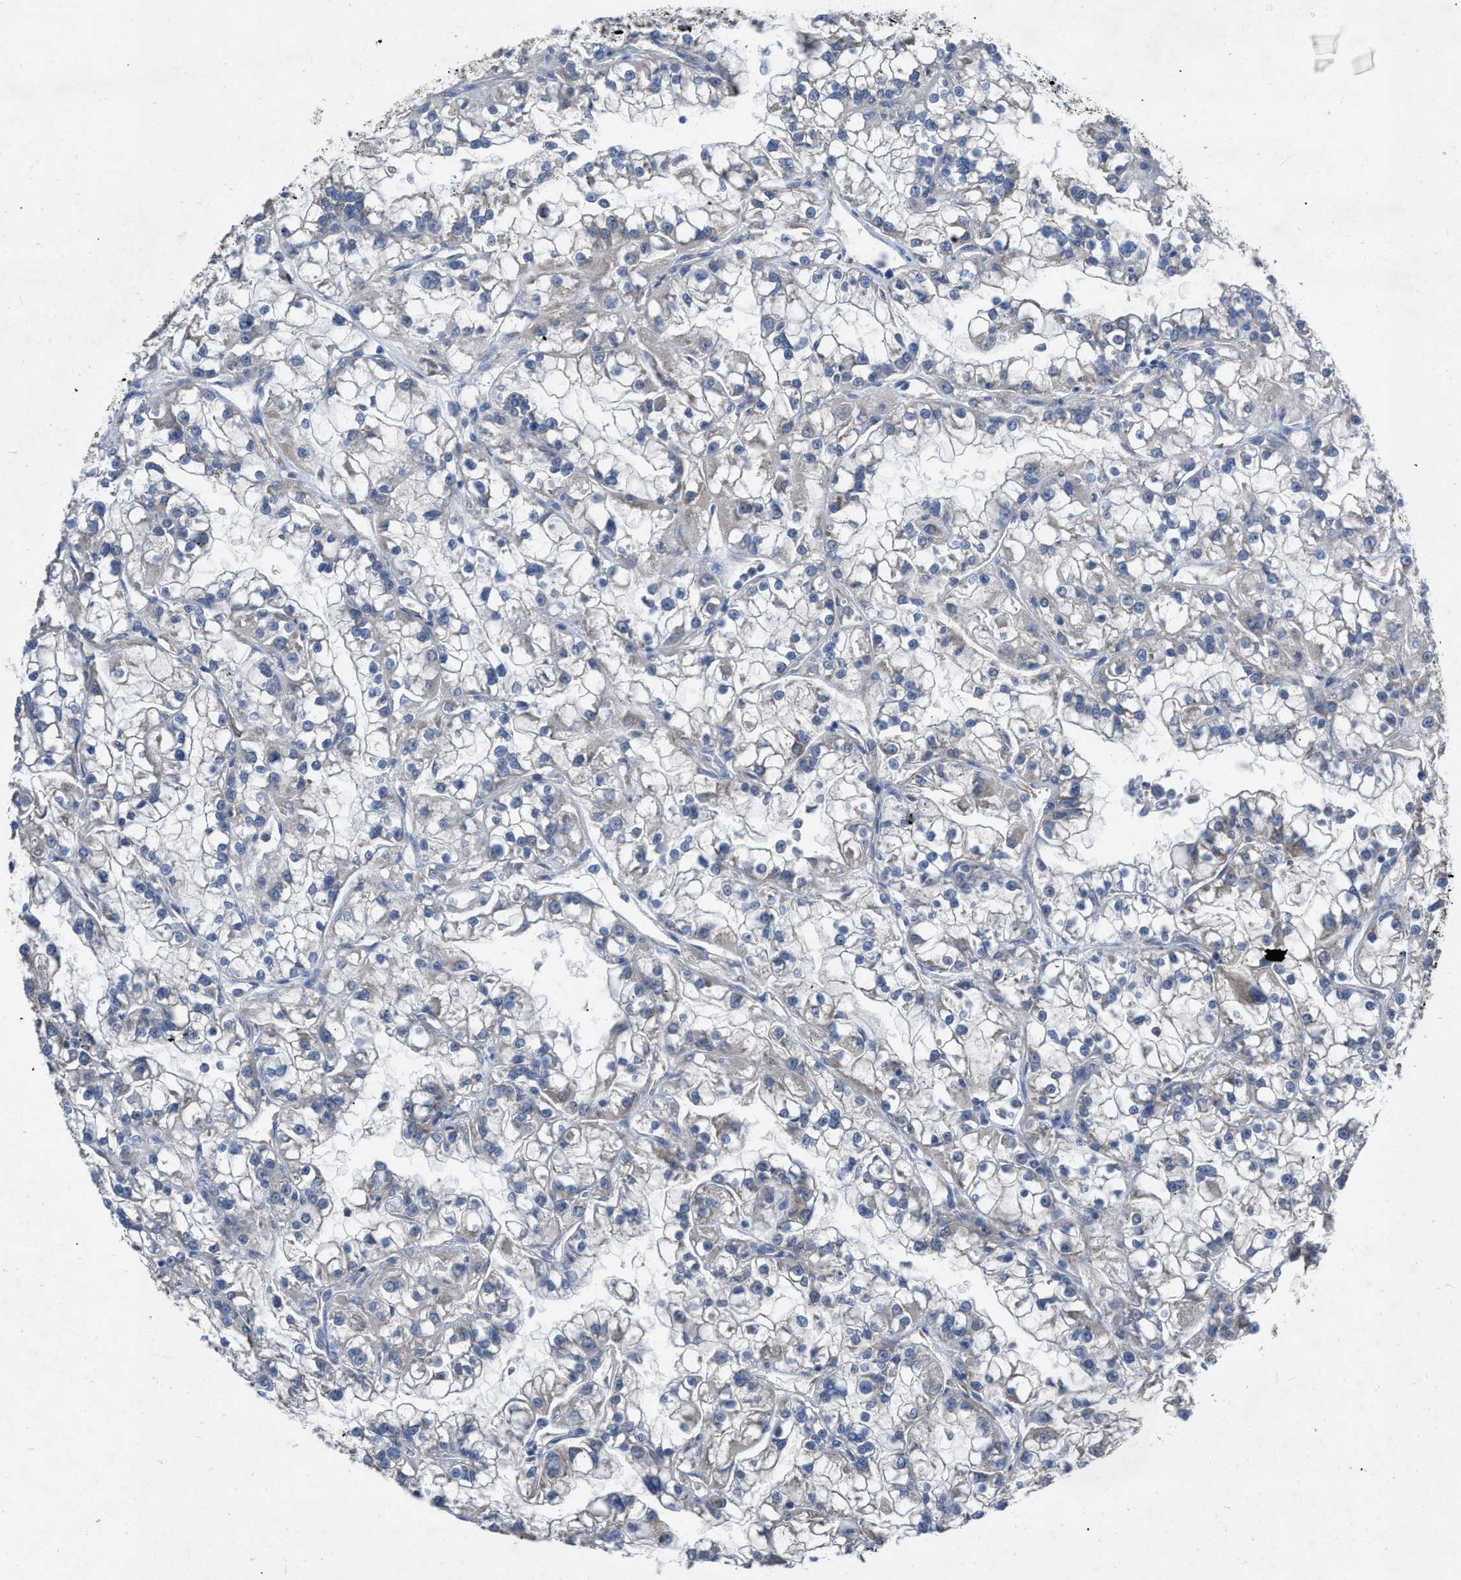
{"staining": {"intensity": "negative", "quantity": "none", "location": "none"}, "tissue": "renal cancer", "cell_type": "Tumor cells", "image_type": "cancer", "snomed": [{"axis": "morphology", "description": "Adenocarcinoma, NOS"}, {"axis": "topography", "description": "Kidney"}], "caption": "Adenocarcinoma (renal) was stained to show a protein in brown. There is no significant positivity in tumor cells.", "gene": "TMEM131", "patient": {"sex": "female", "age": 52}}